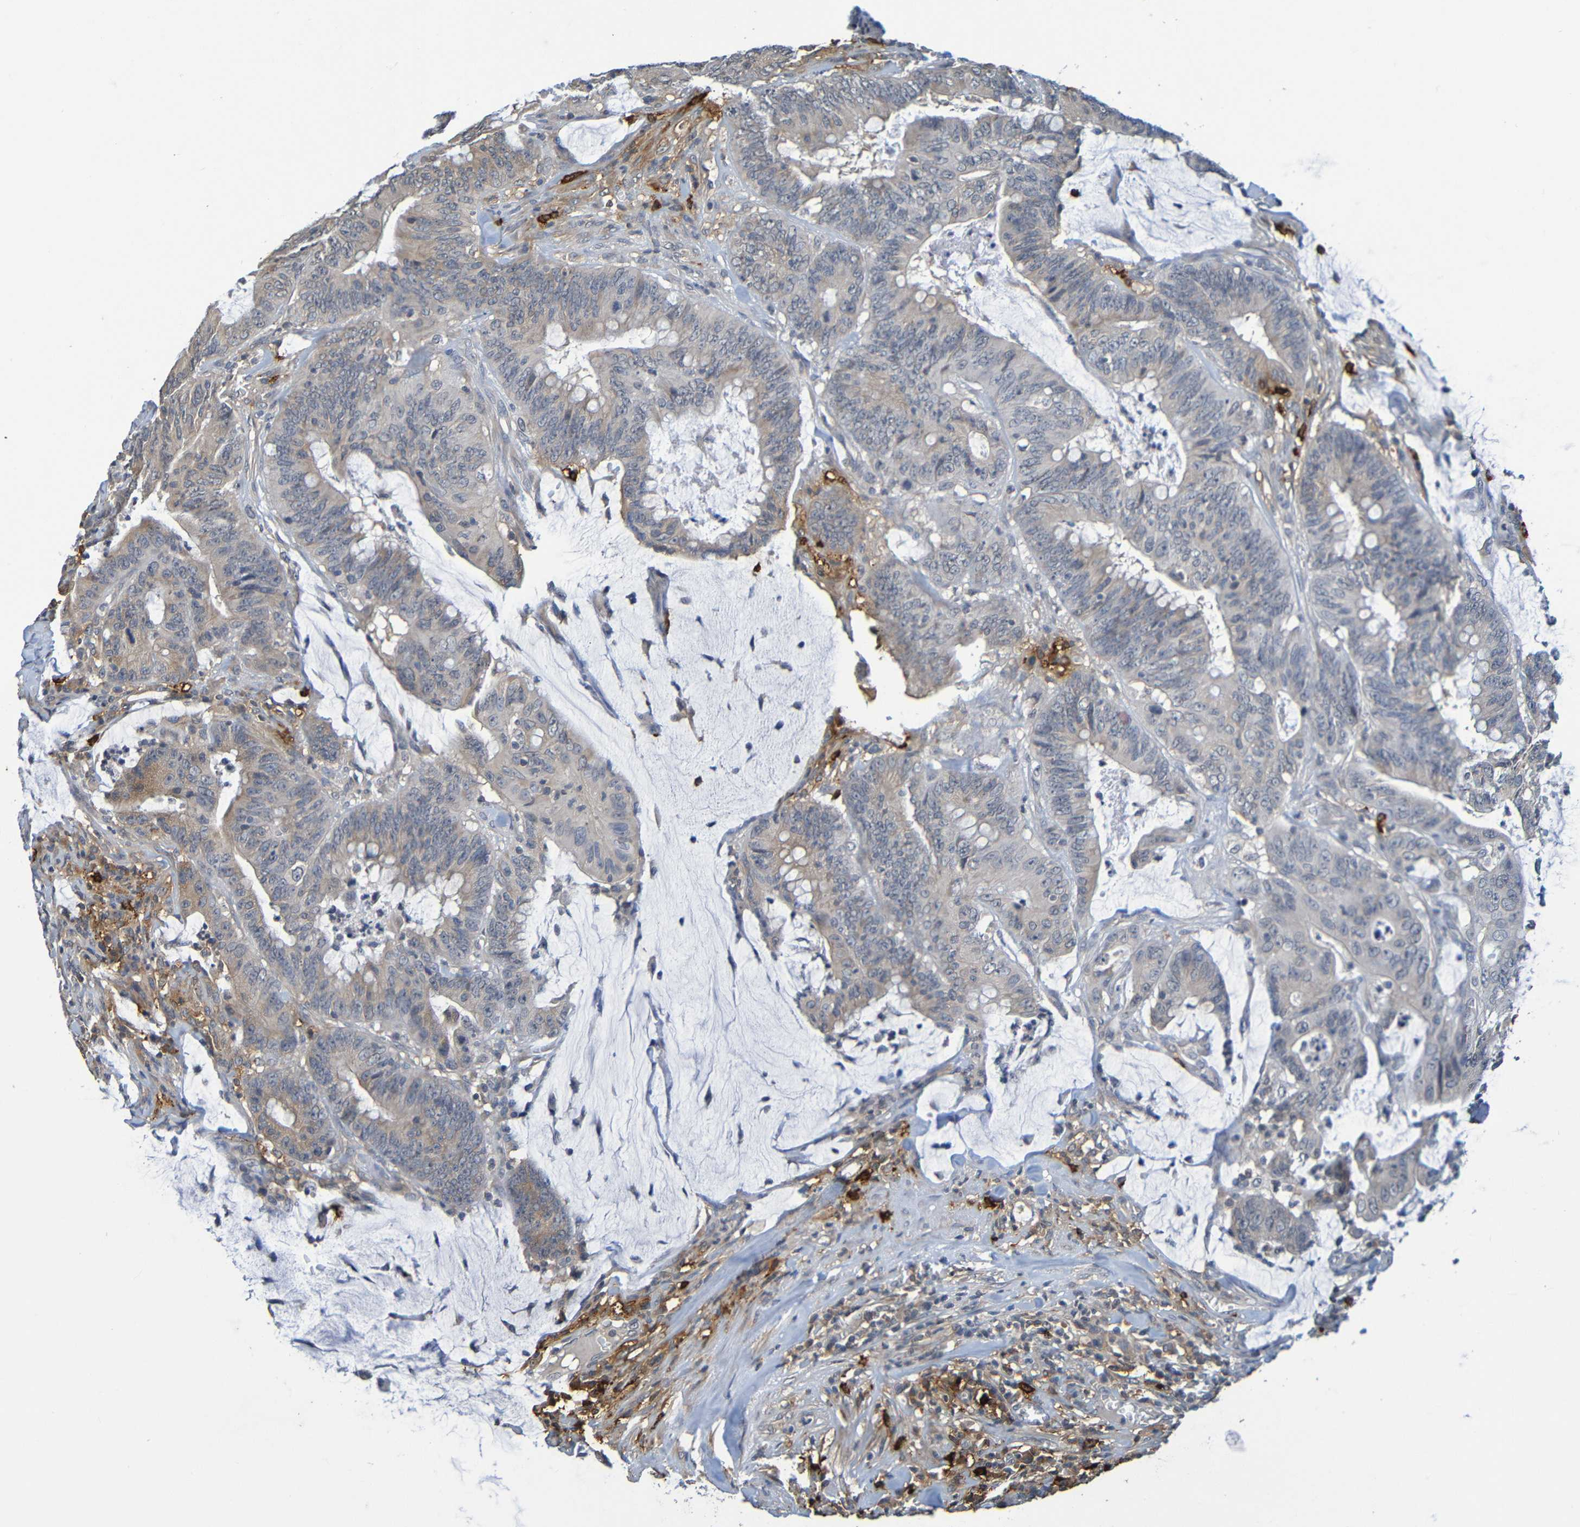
{"staining": {"intensity": "weak", "quantity": ">75%", "location": "cytoplasmic/membranous"}, "tissue": "colorectal cancer", "cell_type": "Tumor cells", "image_type": "cancer", "snomed": [{"axis": "morphology", "description": "Adenocarcinoma, NOS"}, {"axis": "topography", "description": "Colon"}], "caption": "Weak cytoplasmic/membranous protein positivity is seen in about >75% of tumor cells in colorectal cancer (adenocarcinoma).", "gene": "C3AR1", "patient": {"sex": "male", "age": 45}}